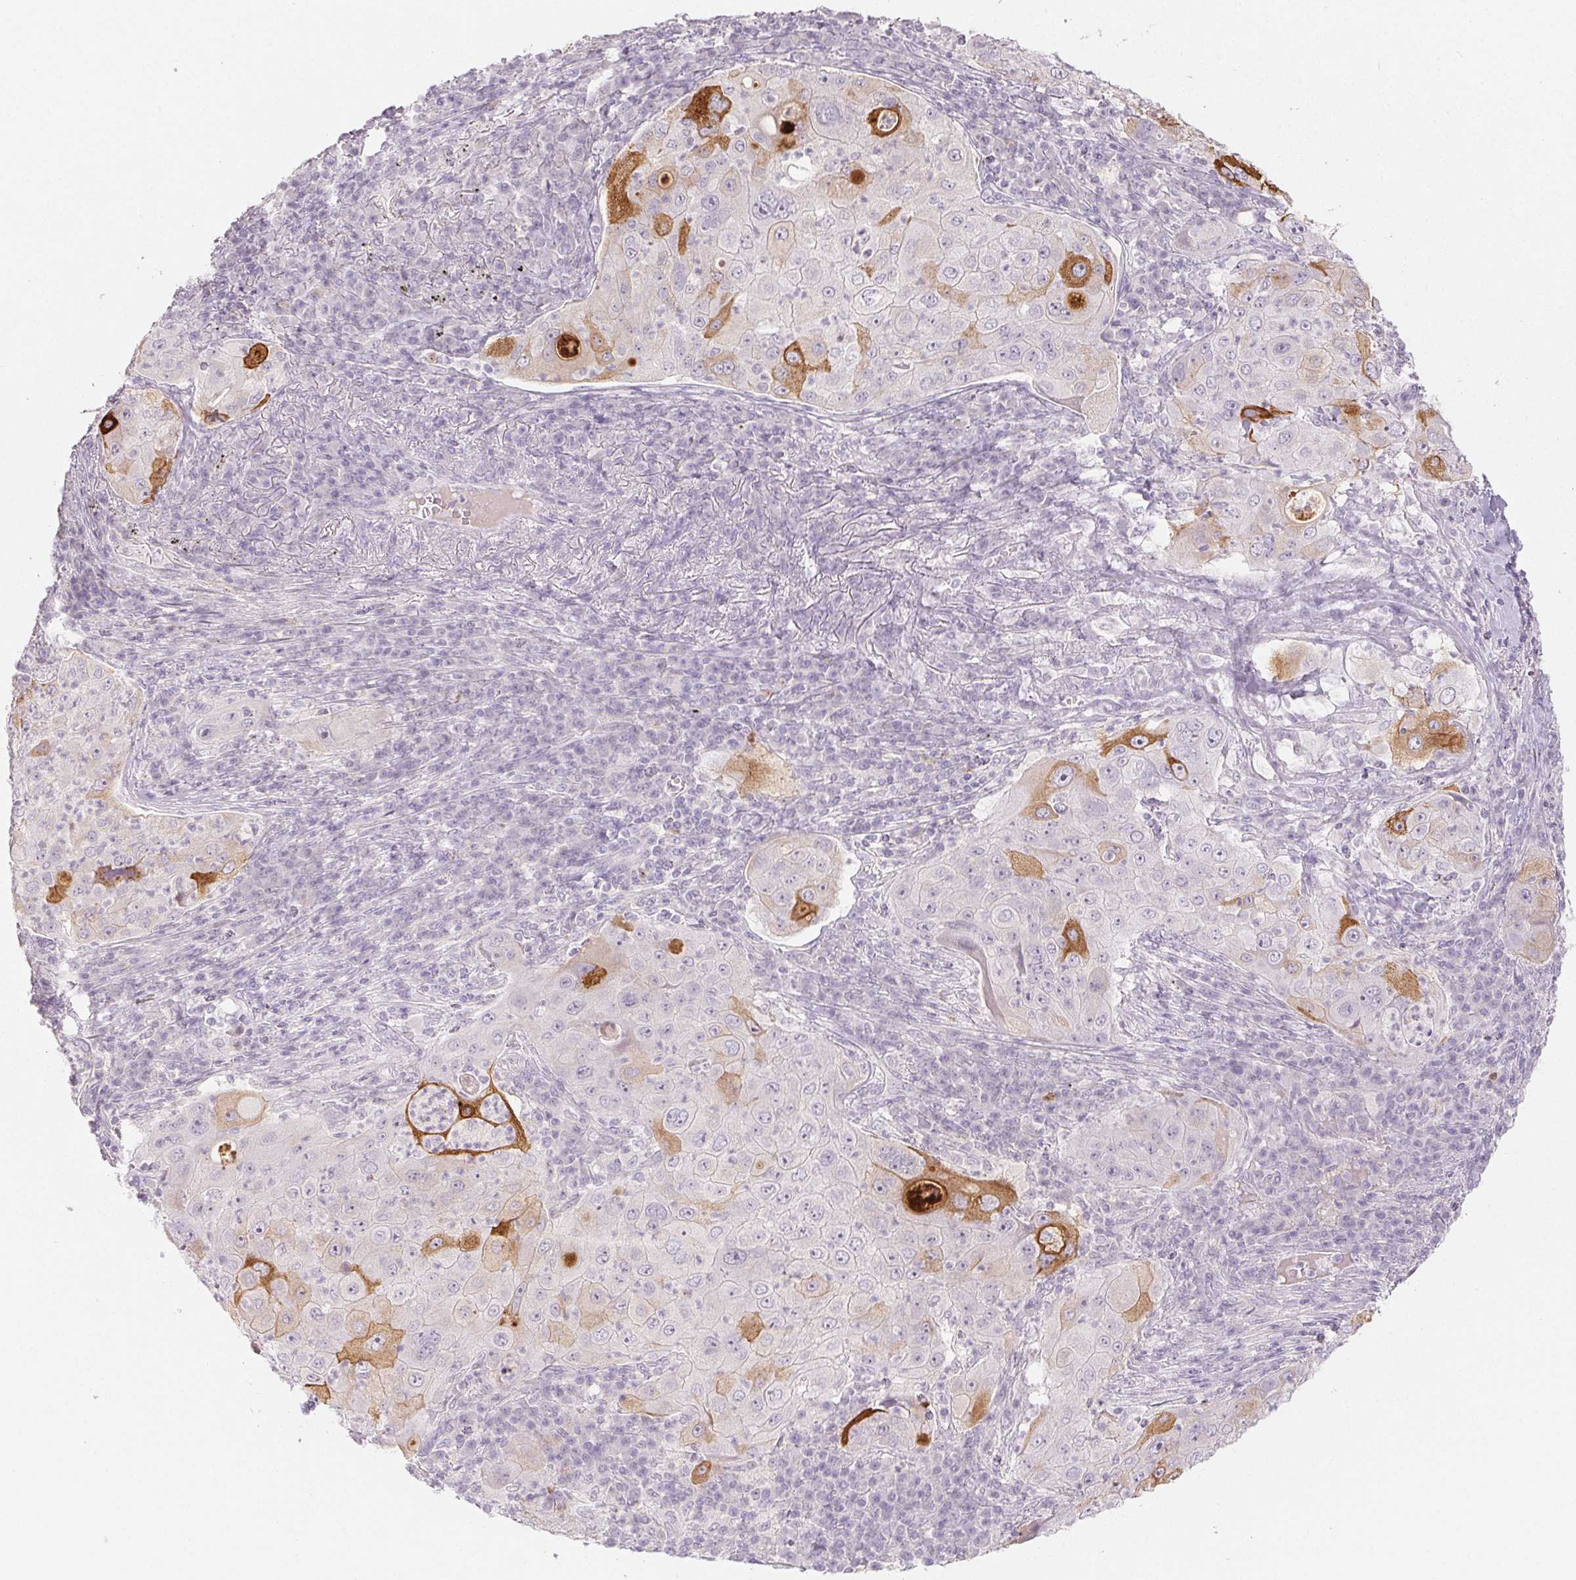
{"staining": {"intensity": "moderate", "quantity": "<25%", "location": "cytoplasmic/membranous"}, "tissue": "lung cancer", "cell_type": "Tumor cells", "image_type": "cancer", "snomed": [{"axis": "morphology", "description": "Squamous cell carcinoma, NOS"}, {"axis": "topography", "description": "Lung"}], "caption": "This histopathology image demonstrates immunohistochemistry staining of lung cancer, with low moderate cytoplasmic/membranous staining in approximately <25% of tumor cells.", "gene": "PI3", "patient": {"sex": "female", "age": 59}}